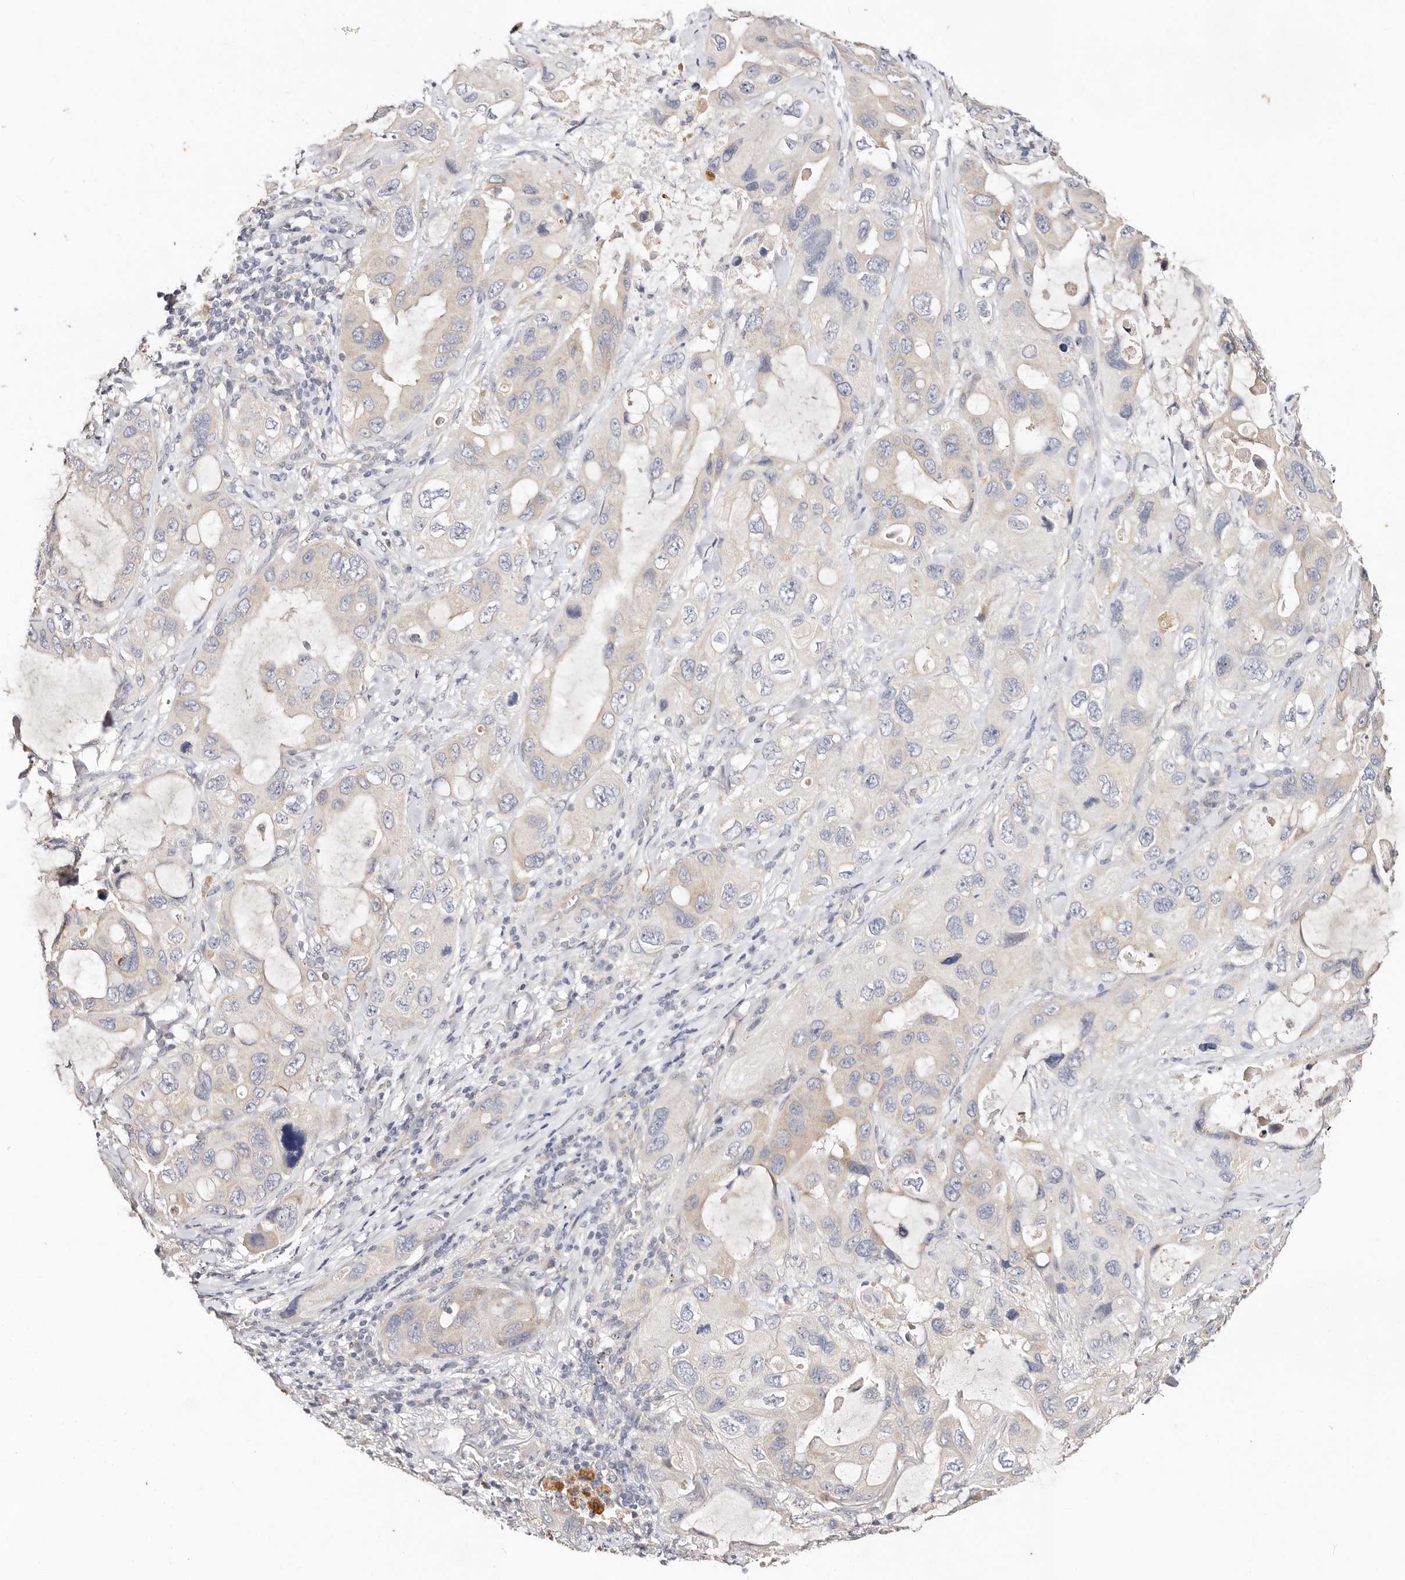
{"staining": {"intensity": "negative", "quantity": "none", "location": "none"}, "tissue": "lung cancer", "cell_type": "Tumor cells", "image_type": "cancer", "snomed": [{"axis": "morphology", "description": "Squamous cell carcinoma, NOS"}, {"axis": "topography", "description": "Lung"}], "caption": "IHC of lung cancer (squamous cell carcinoma) shows no staining in tumor cells.", "gene": "VIPAS39", "patient": {"sex": "female", "age": 73}}